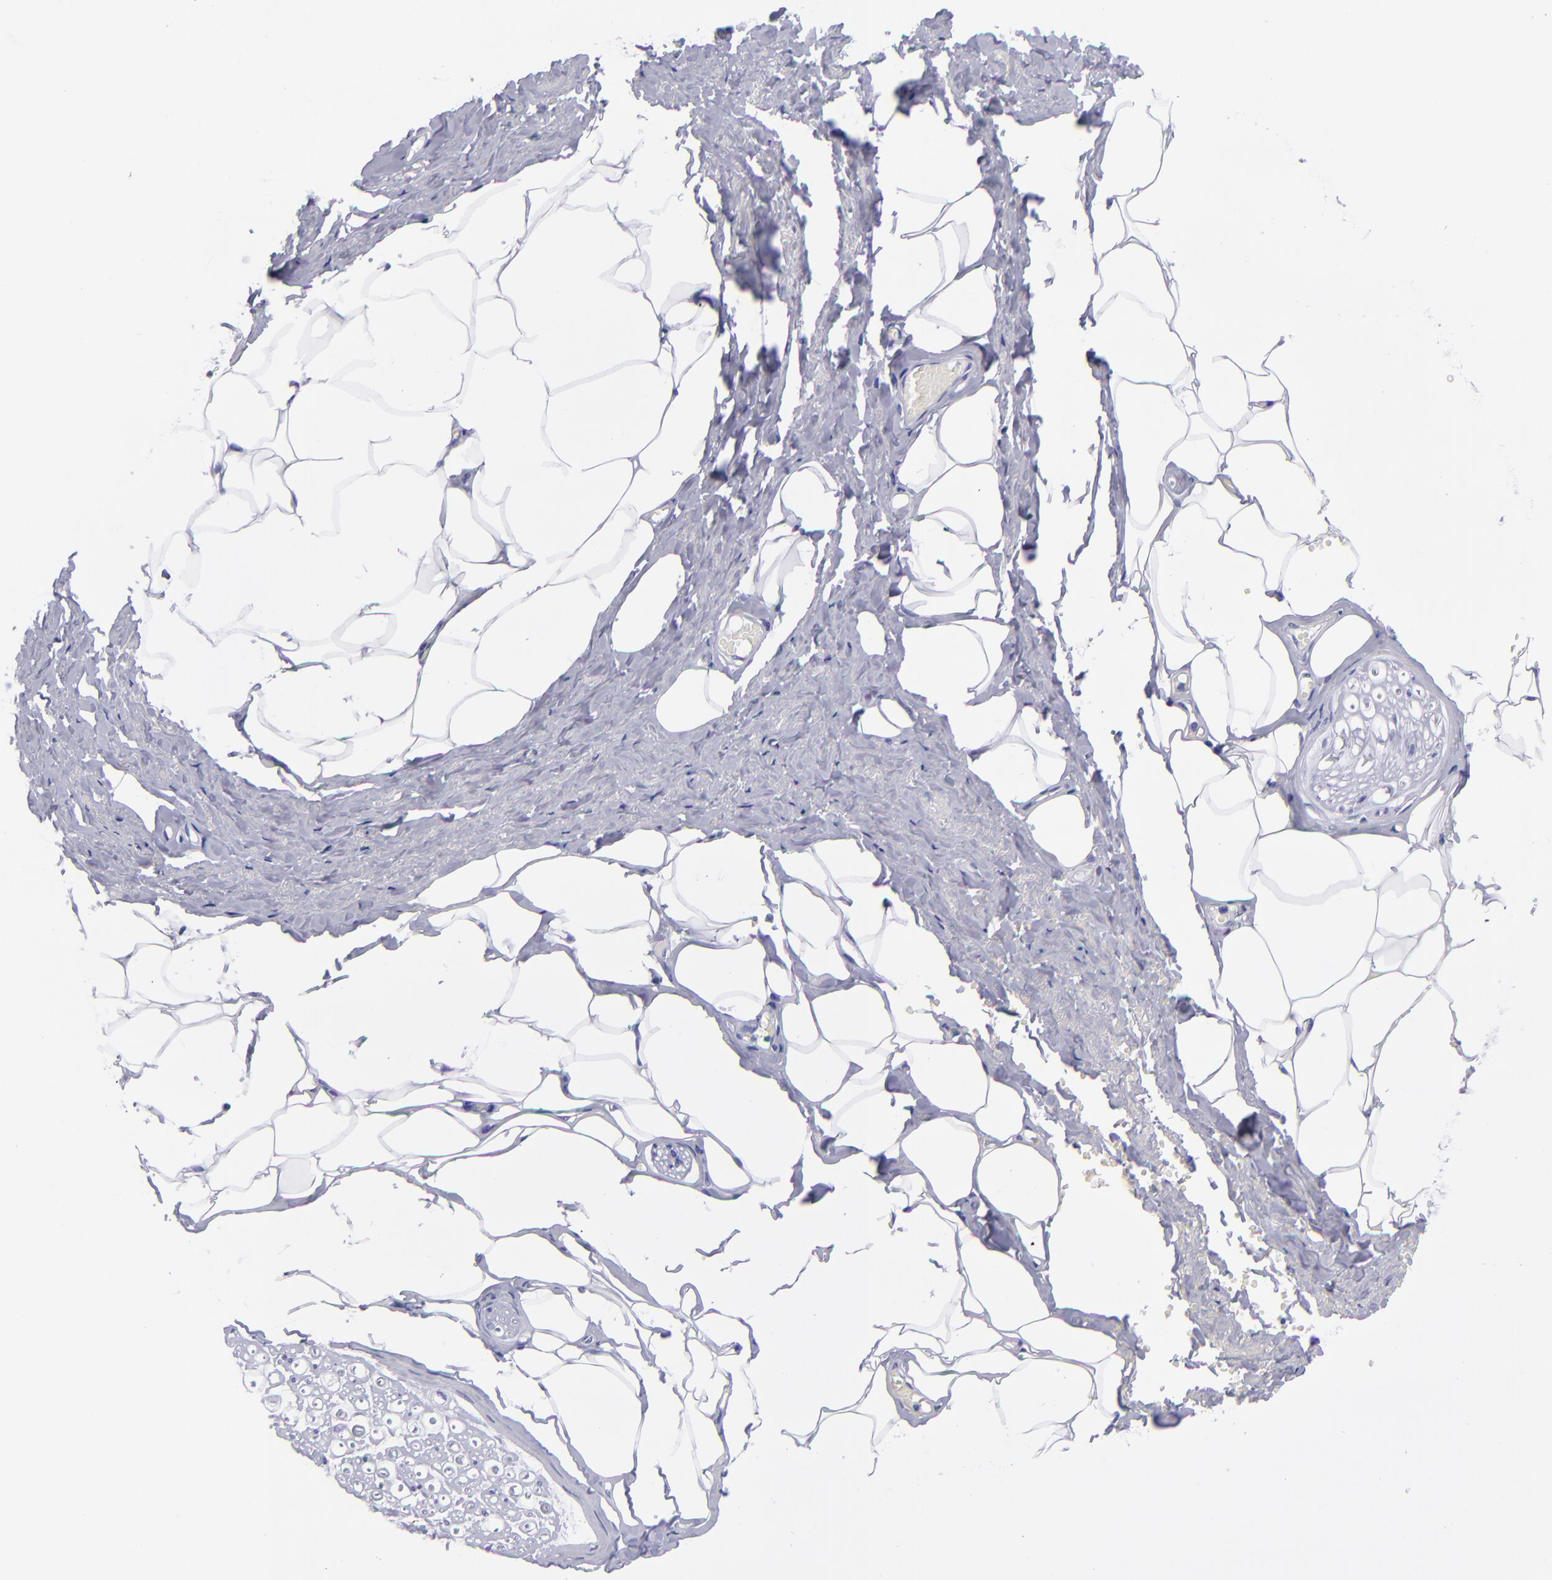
{"staining": {"intensity": "negative", "quantity": "none", "location": "none"}, "tissue": "adipose tissue", "cell_type": "Adipocytes", "image_type": "normal", "snomed": [{"axis": "morphology", "description": "Normal tissue, NOS"}, {"axis": "topography", "description": "Soft tissue"}, {"axis": "topography", "description": "Peripheral nerve tissue"}], "caption": "High magnification brightfield microscopy of benign adipose tissue stained with DAB (3,3'-diaminobenzidine) (brown) and counterstained with hematoxylin (blue): adipocytes show no significant positivity. Nuclei are stained in blue.", "gene": "CD6", "patient": {"sex": "female", "age": 68}}